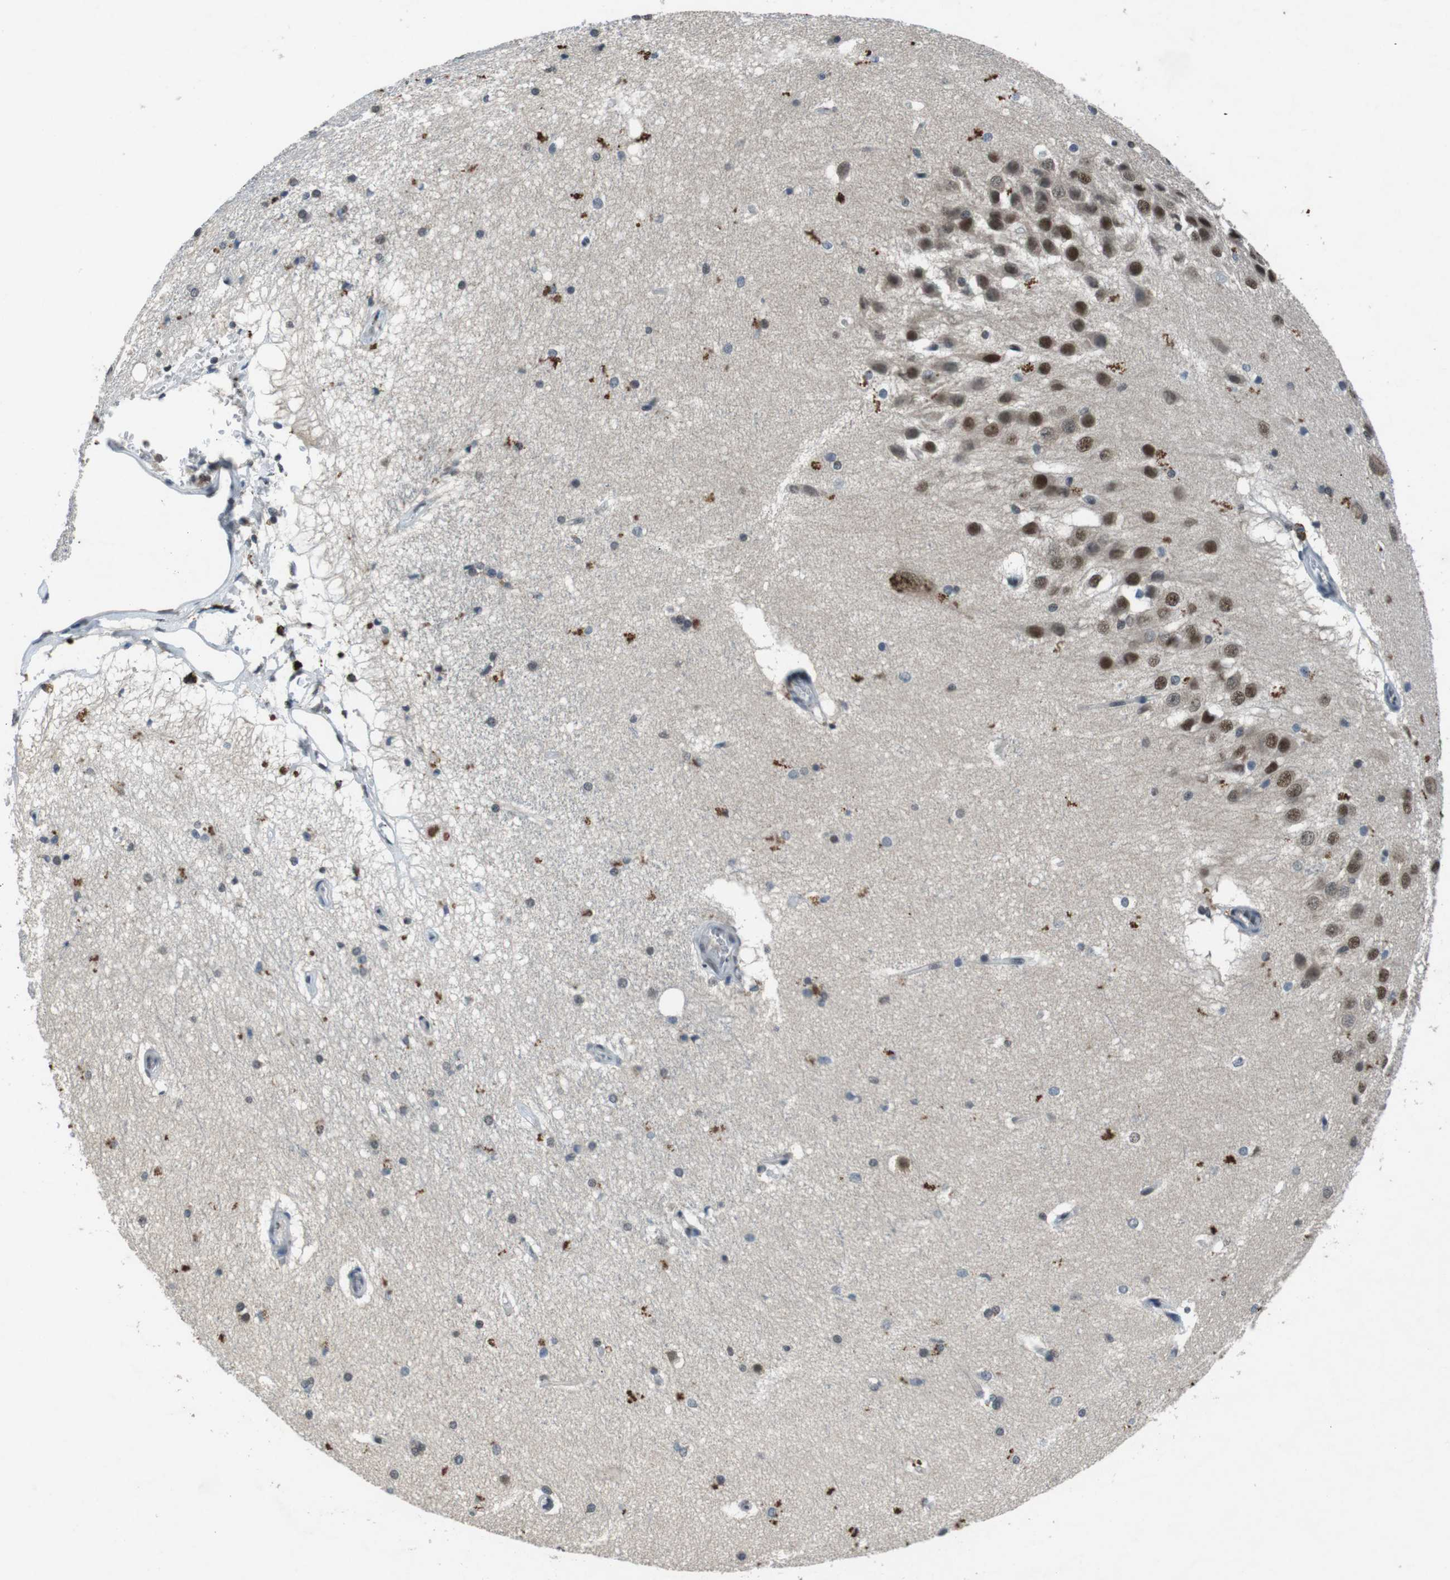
{"staining": {"intensity": "weak", "quantity": "<25%", "location": "cytoplasmic/membranous,nuclear"}, "tissue": "hippocampus", "cell_type": "Glial cells", "image_type": "normal", "snomed": [{"axis": "morphology", "description": "Normal tissue, NOS"}, {"axis": "topography", "description": "Hippocampus"}], "caption": "The immunohistochemistry image has no significant expression in glial cells of hippocampus.", "gene": "USP7", "patient": {"sex": "female", "age": 19}}